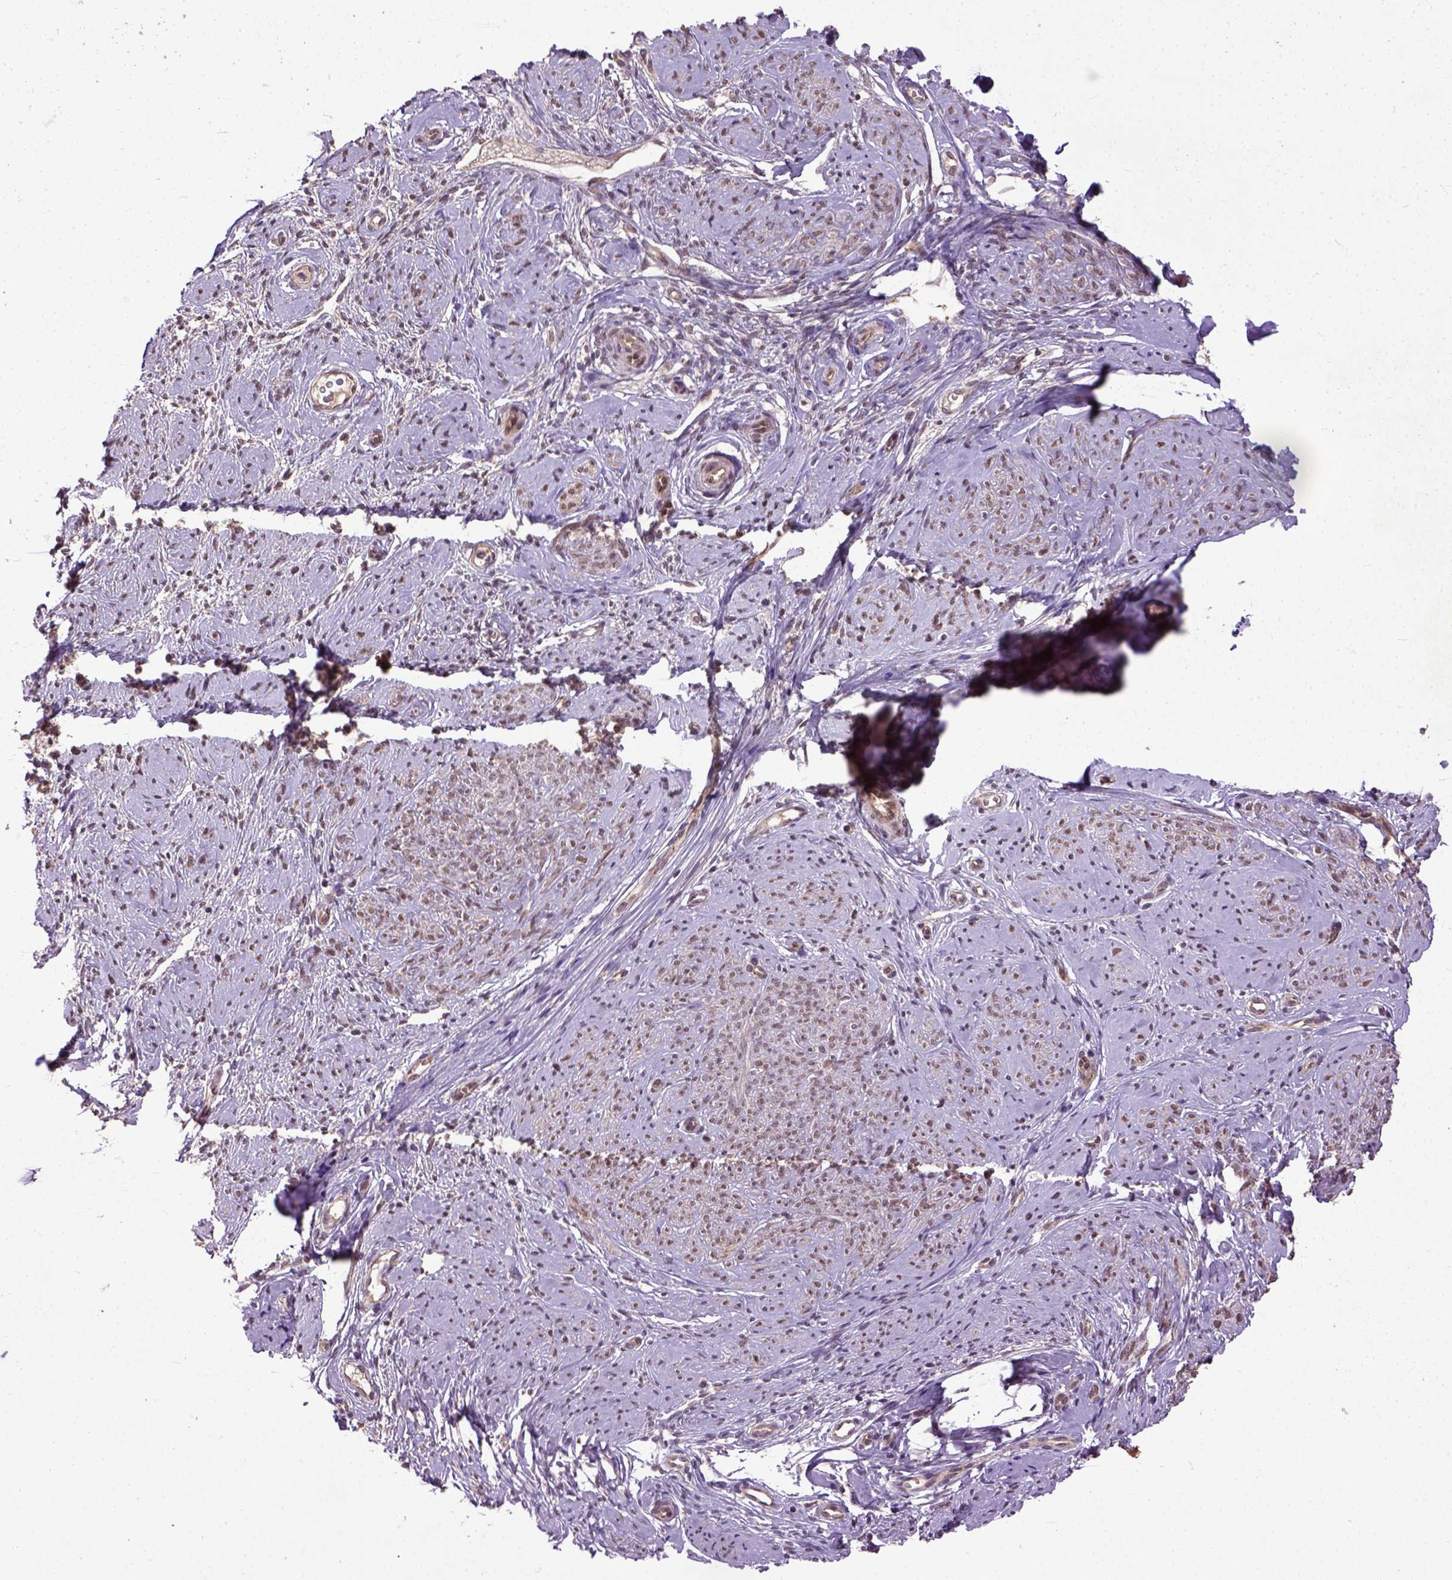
{"staining": {"intensity": "moderate", "quantity": ">75%", "location": "nuclear"}, "tissue": "smooth muscle", "cell_type": "Smooth muscle cells", "image_type": "normal", "snomed": [{"axis": "morphology", "description": "Normal tissue, NOS"}, {"axis": "topography", "description": "Smooth muscle"}], "caption": "Smooth muscle cells exhibit medium levels of moderate nuclear staining in approximately >75% of cells in unremarkable smooth muscle.", "gene": "UBA3", "patient": {"sex": "female", "age": 48}}